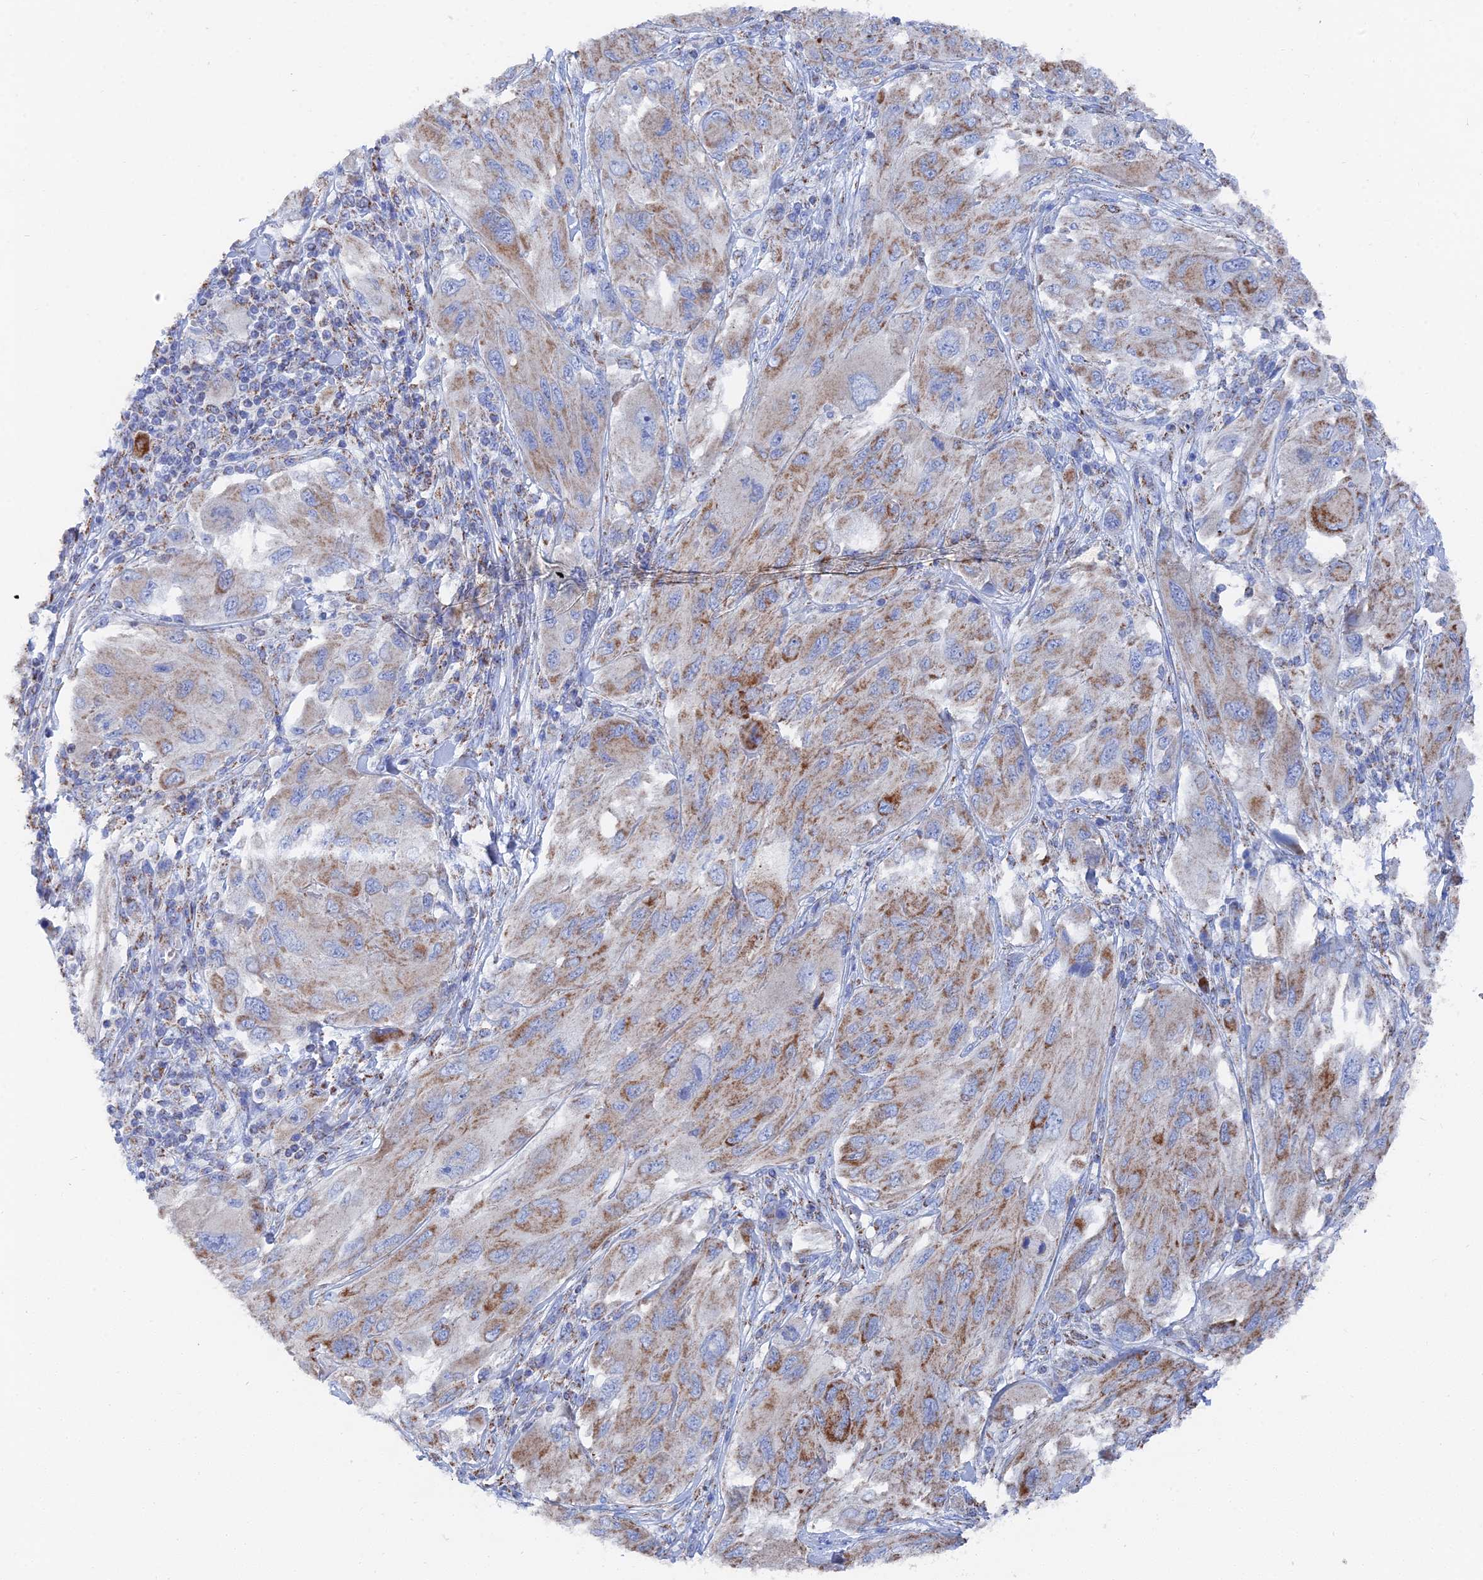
{"staining": {"intensity": "moderate", "quantity": ">75%", "location": "cytoplasmic/membranous"}, "tissue": "melanoma", "cell_type": "Tumor cells", "image_type": "cancer", "snomed": [{"axis": "morphology", "description": "Malignant melanoma, NOS"}, {"axis": "topography", "description": "Skin"}], "caption": "Human melanoma stained for a protein (brown) exhibits moderate cytoplasmic/membranous positive expression in about >75% of tumor cells.", "gene": "IFT80", "patient": {"sex": "female", "age": 91}}